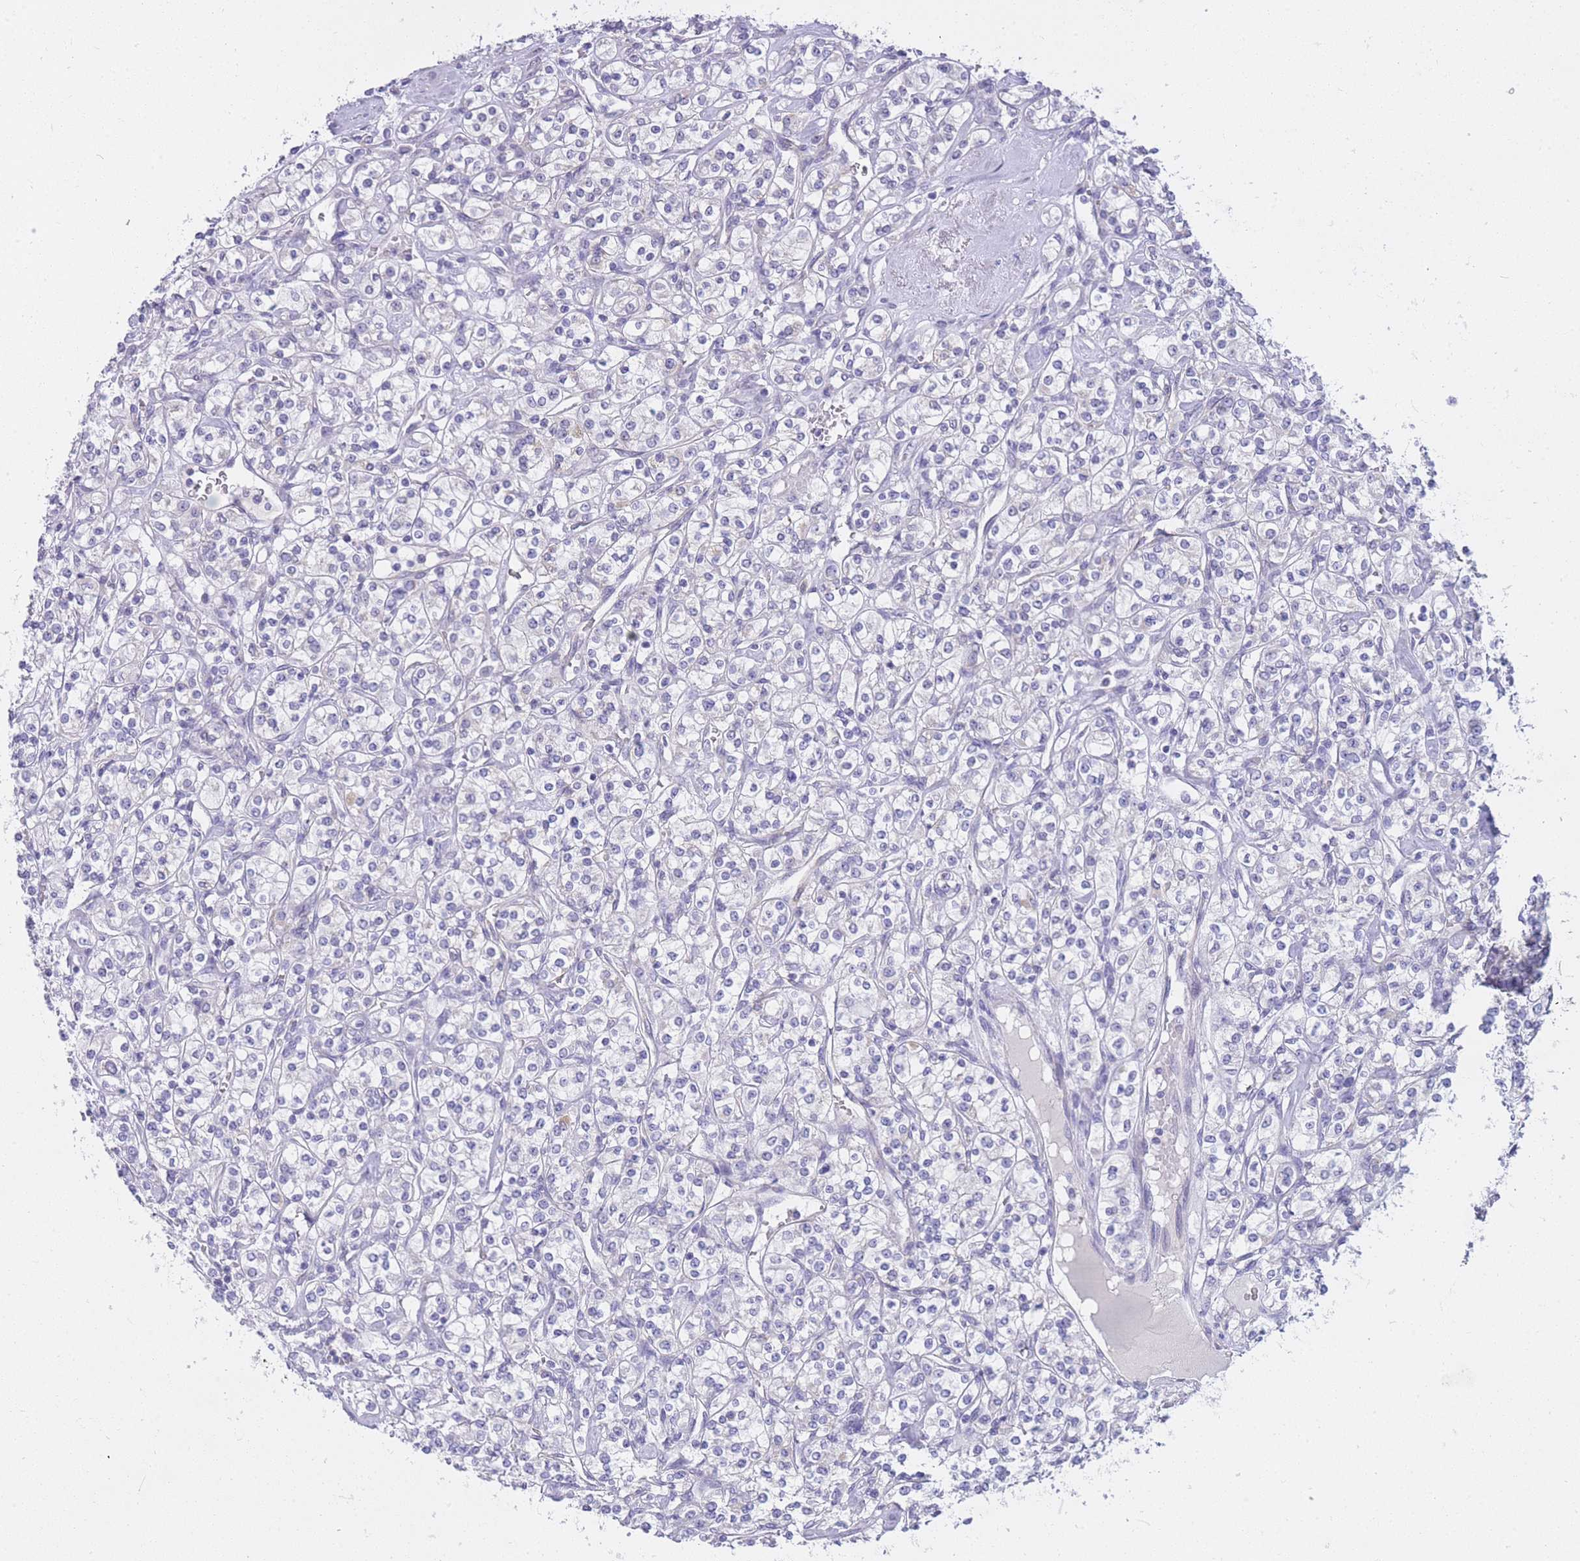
{"staining": {"intensity": "negative", "quantity": "none", "location": "none"}, "tissue": "renal cancer", "cell_type": "Tumor cells", "image_type": "cancer", "snomed": [{"axis": "morphology", "description": "Adenocarcinoma, NOS"}, {"axis": "topography", "description": "Kidney"}], "caption": "The photomicrograph exhibits no significant expression in tumor cells of renal cancer.", "gene": "FRAT2", "patient": {"sex": "male", "age": 77}}